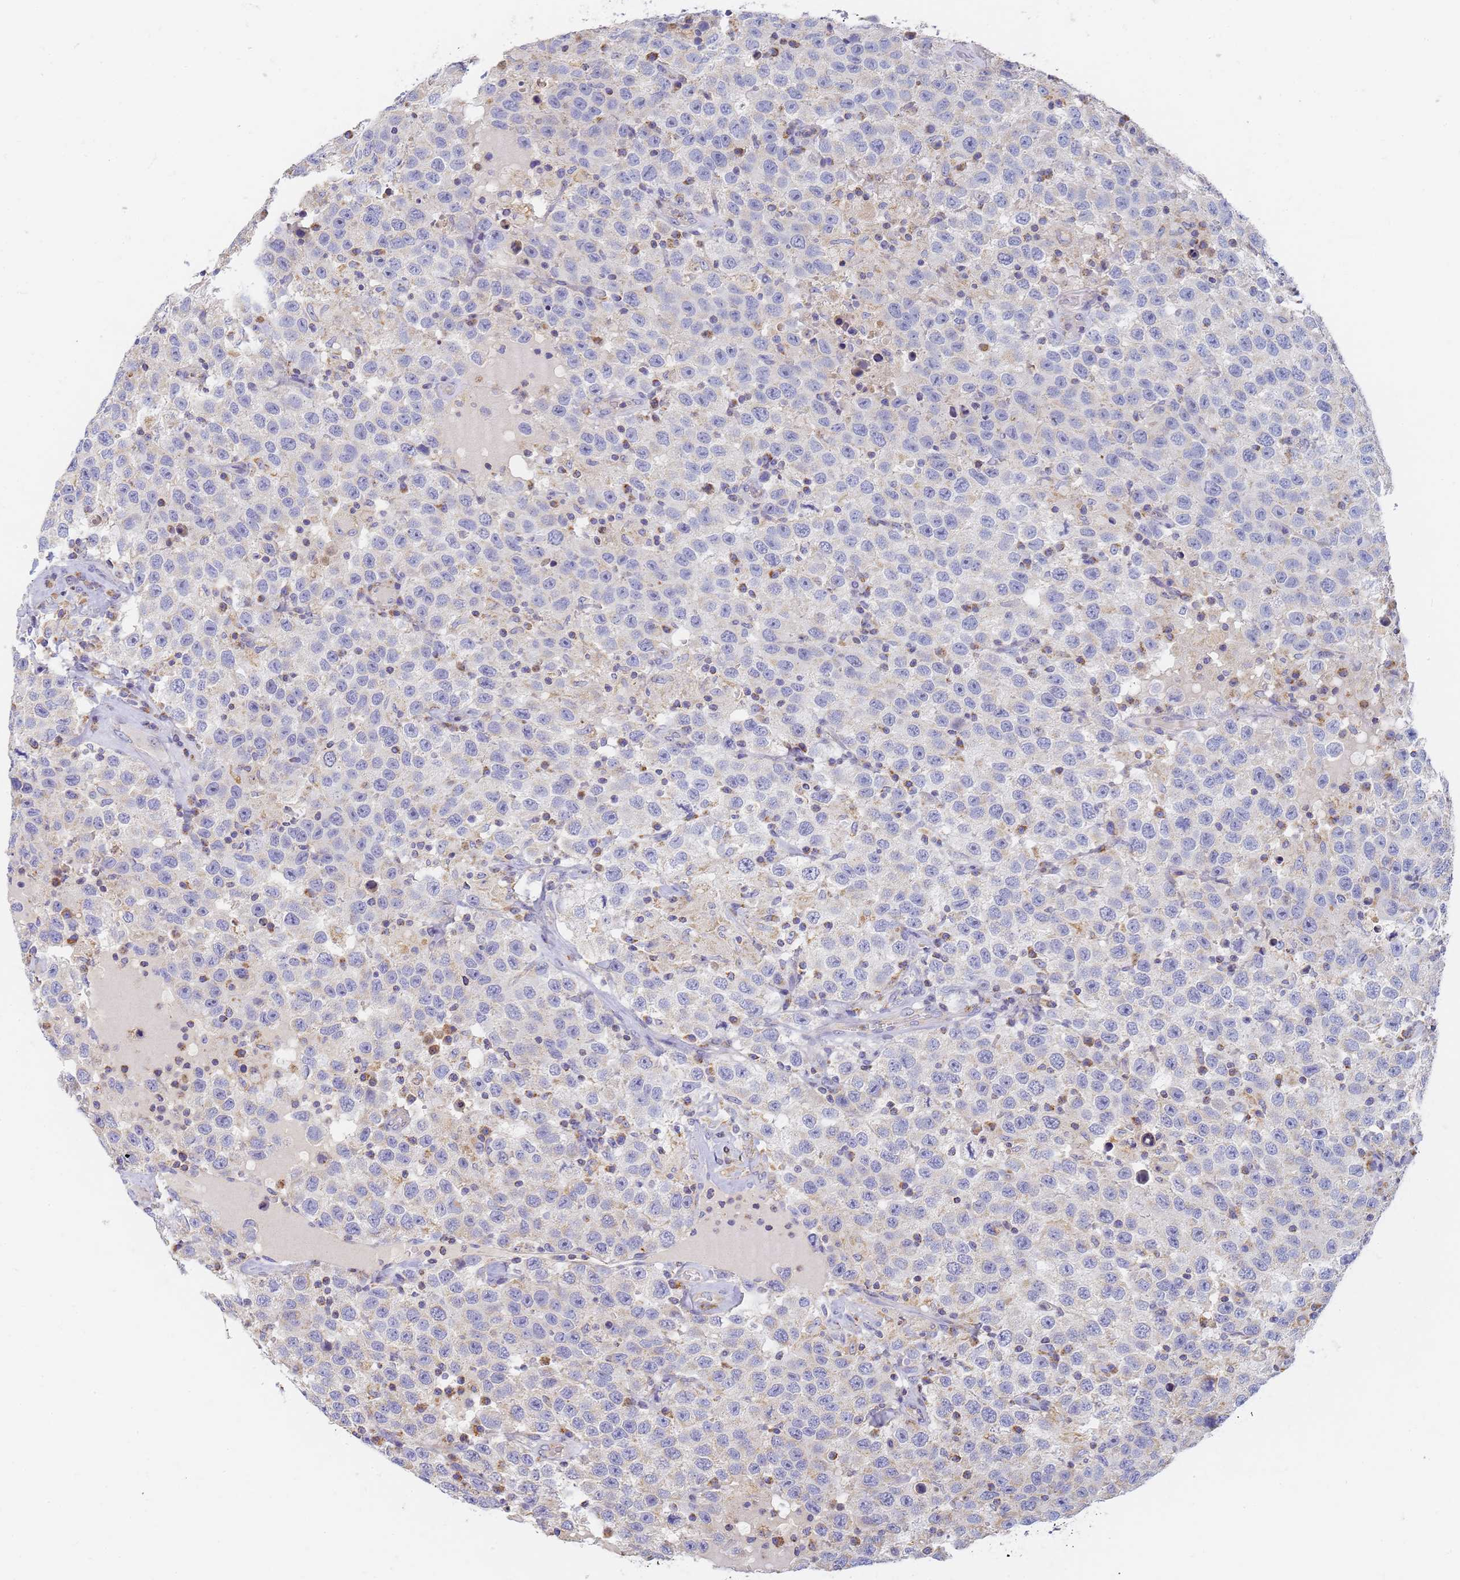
{"staining": {"intensity": "negative", "quantity": "none", "location": "none"}, "tissue": "testis cancer", "cell_type": "Tumor cells", "image_type": "cancer", "snomed": [{"axis": "morphology", "description": "Seminoma, NOS"}, {"axis": "topography", "description": "Testis"}], "caption": "Human testis cancer stained for a protein using immunohistochemistry (IHC) reveals no positivity in tumor cells.", "gene": "UTP23", "patient": {"sex": "male", "age": 41}}